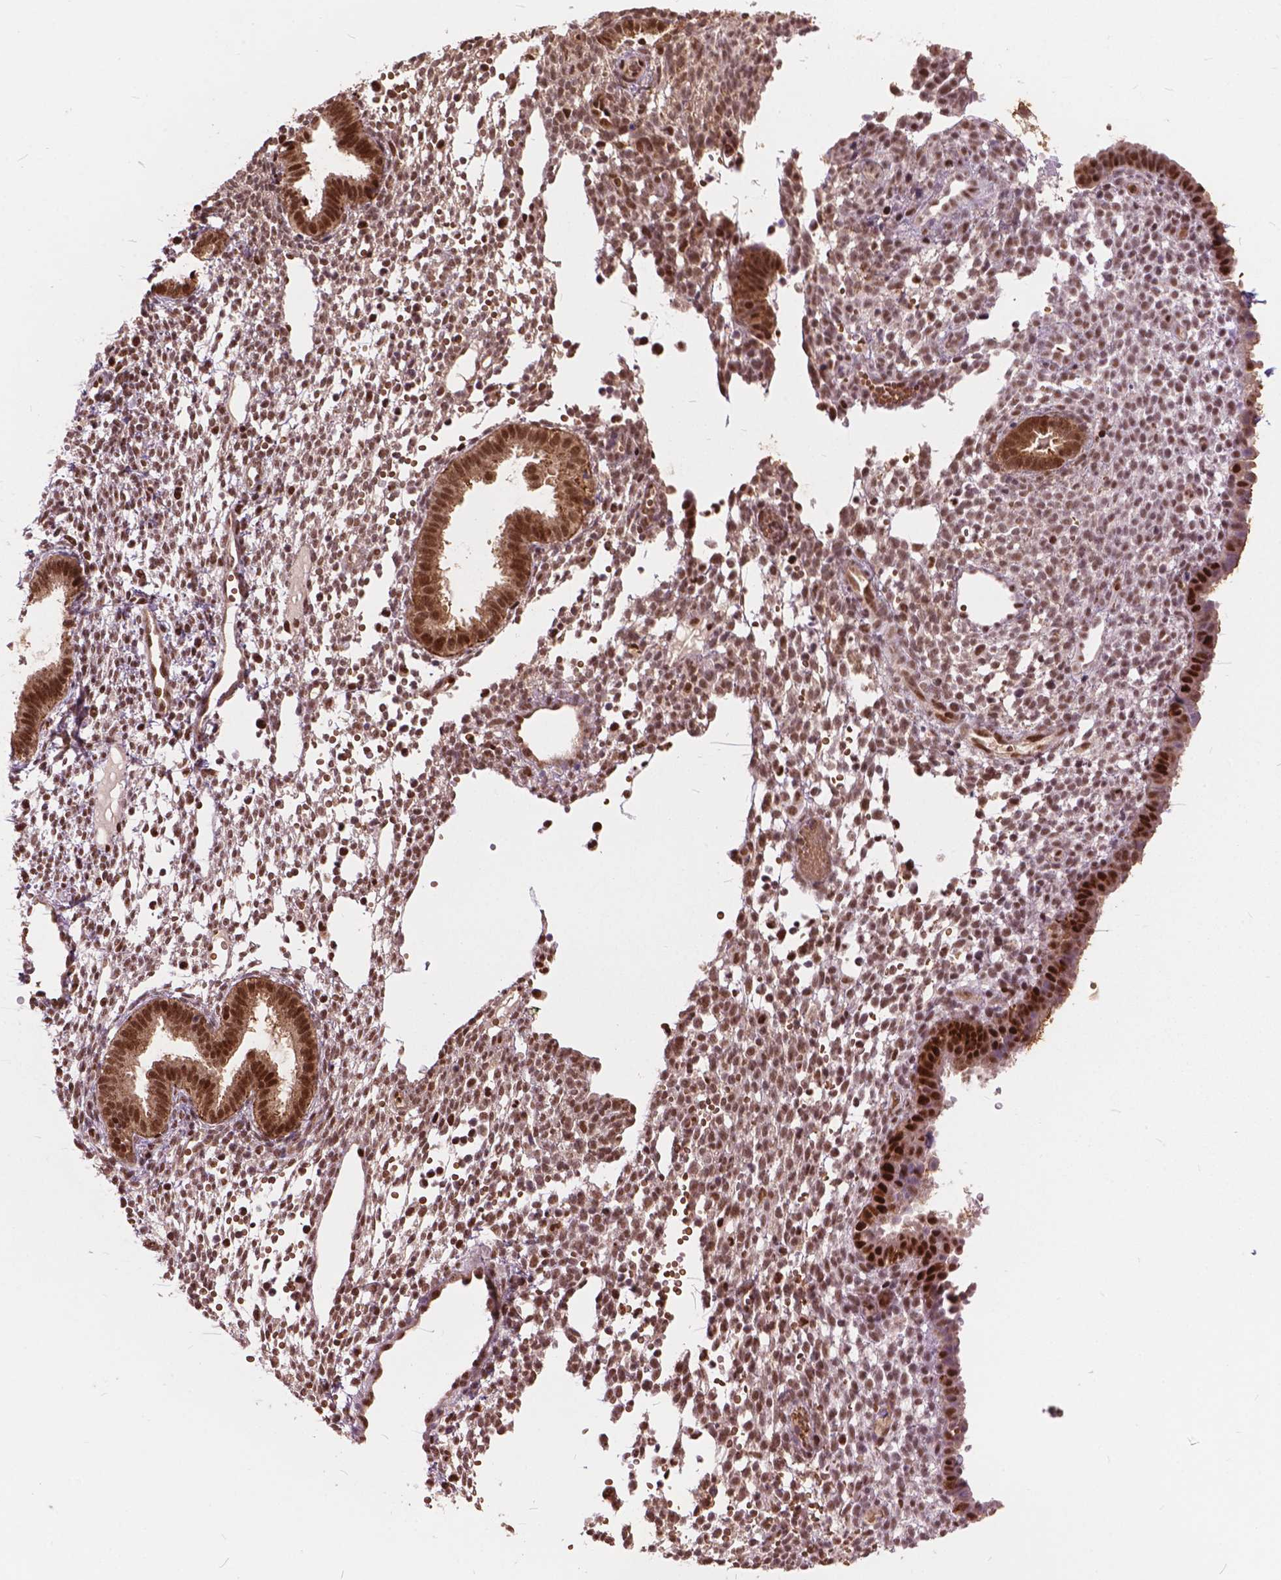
{"staining": {"intensity": "moderate", "quantity": "25%-75%", "location": "nuclear"}, "tissue": "endometrium", "cell_type": "Cells in endometrial stroma", "image_type": "normal", "snomed": [{"axis": "morphology", "description": "Normal tissue, NOS"}, {"axis": "topography", "description": "Endometrium"}], "caption": "The photomicrograph exhibits a brown stain indicating the presence of a protein in the nuclear of cells in endometrial stroma in endometrium. The protein is shown in brown color, while the nuclei are stained blue.", "gene": "ANP32A", "patient": {"sex": "female", "age": 36}}